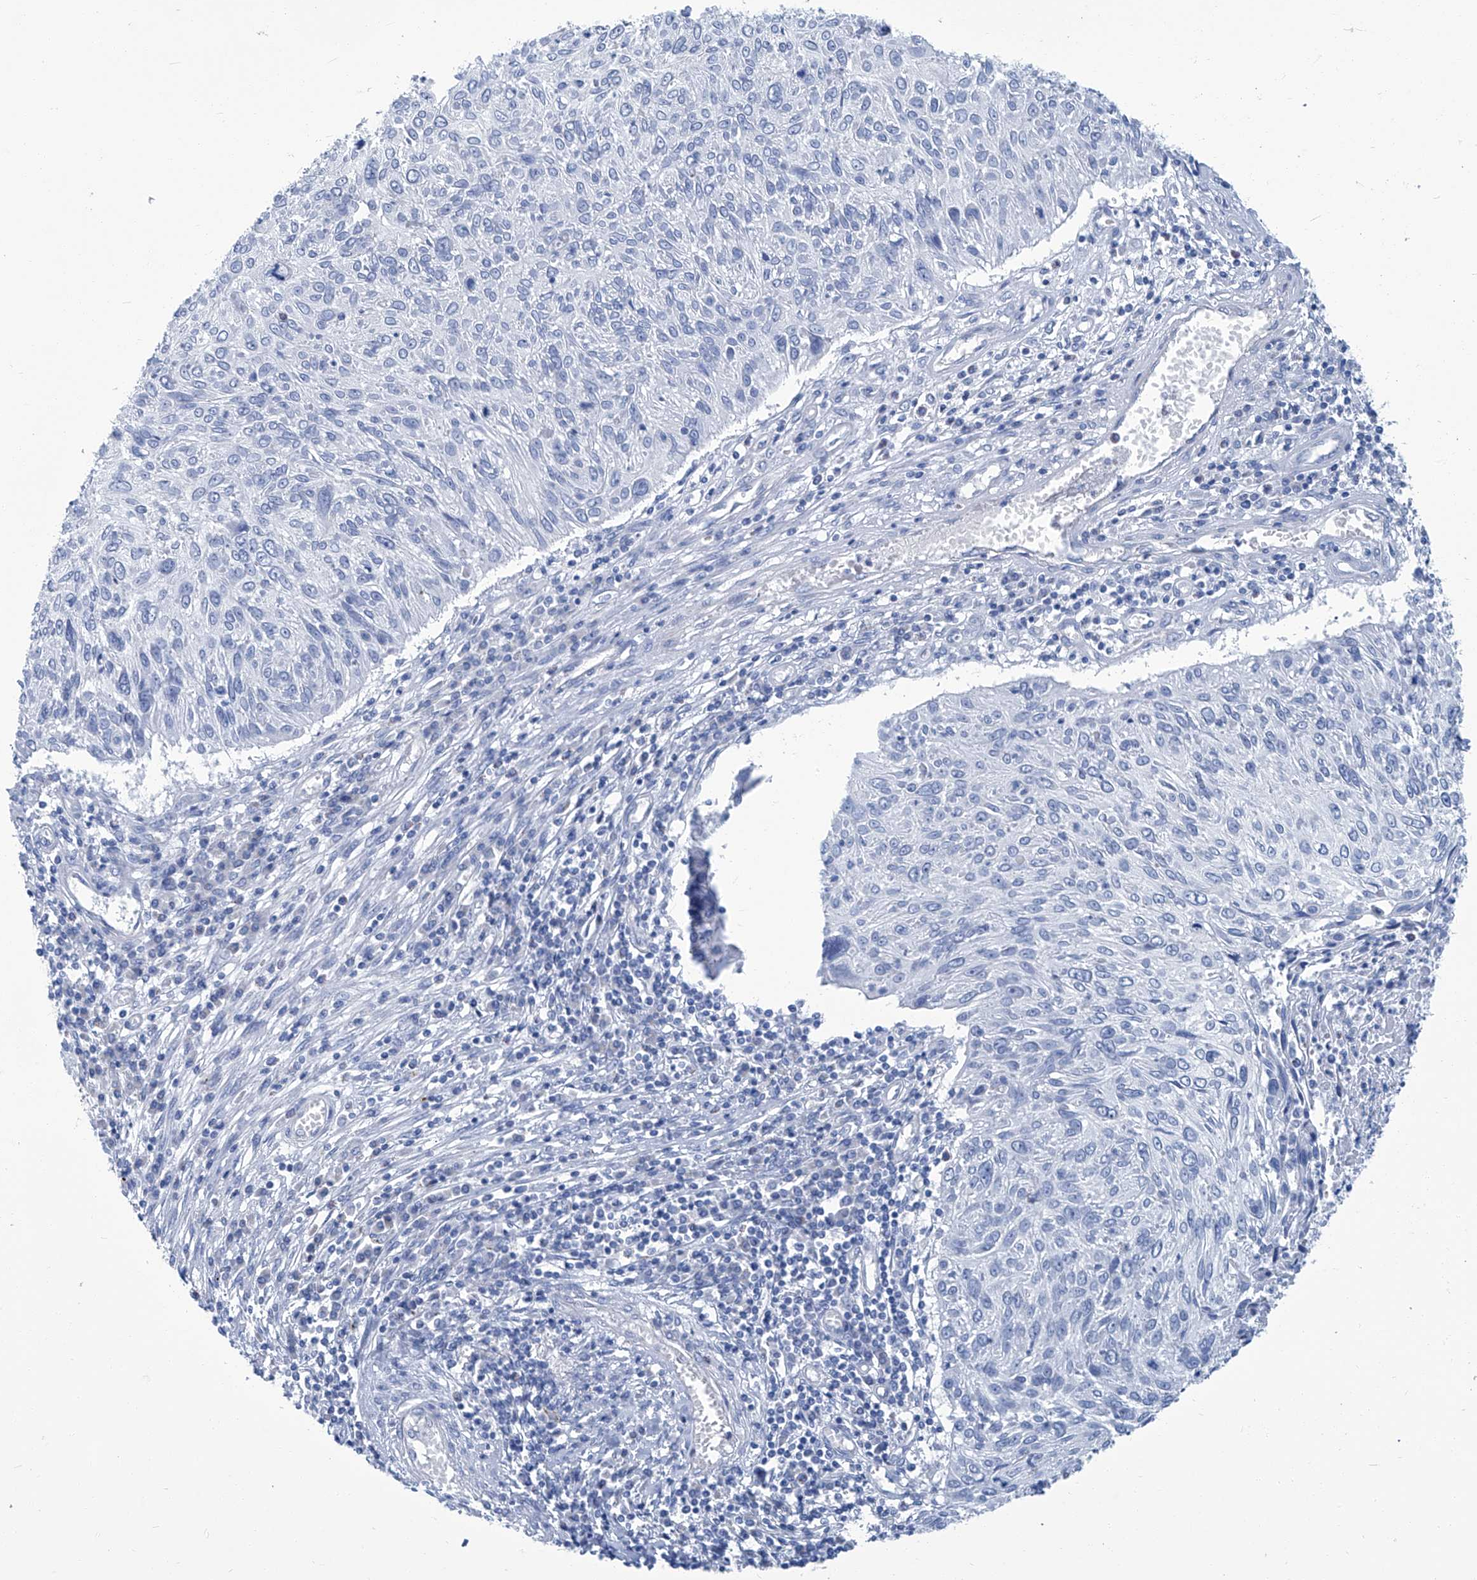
{"staining": {"intensity": "negative", "quantity": "none", "location": "none"}, "tissue": "cervical cancer", "cell_type": "Tumor cells", "image_type": "cancer", "snomed": [{"axis": "morphology", "description": "Squamous cell carcinoma, NOS"}, {"axis": "topography", "description": "Cervix"}], "caption": "High power microscopy photomicrograph of an IHC image of cervical cancer (squamous cell carcinoma), revealing no significant positivity in tumor cells.", "gene": "PFKL", "patient": {"sex": "female", "age": 51}}